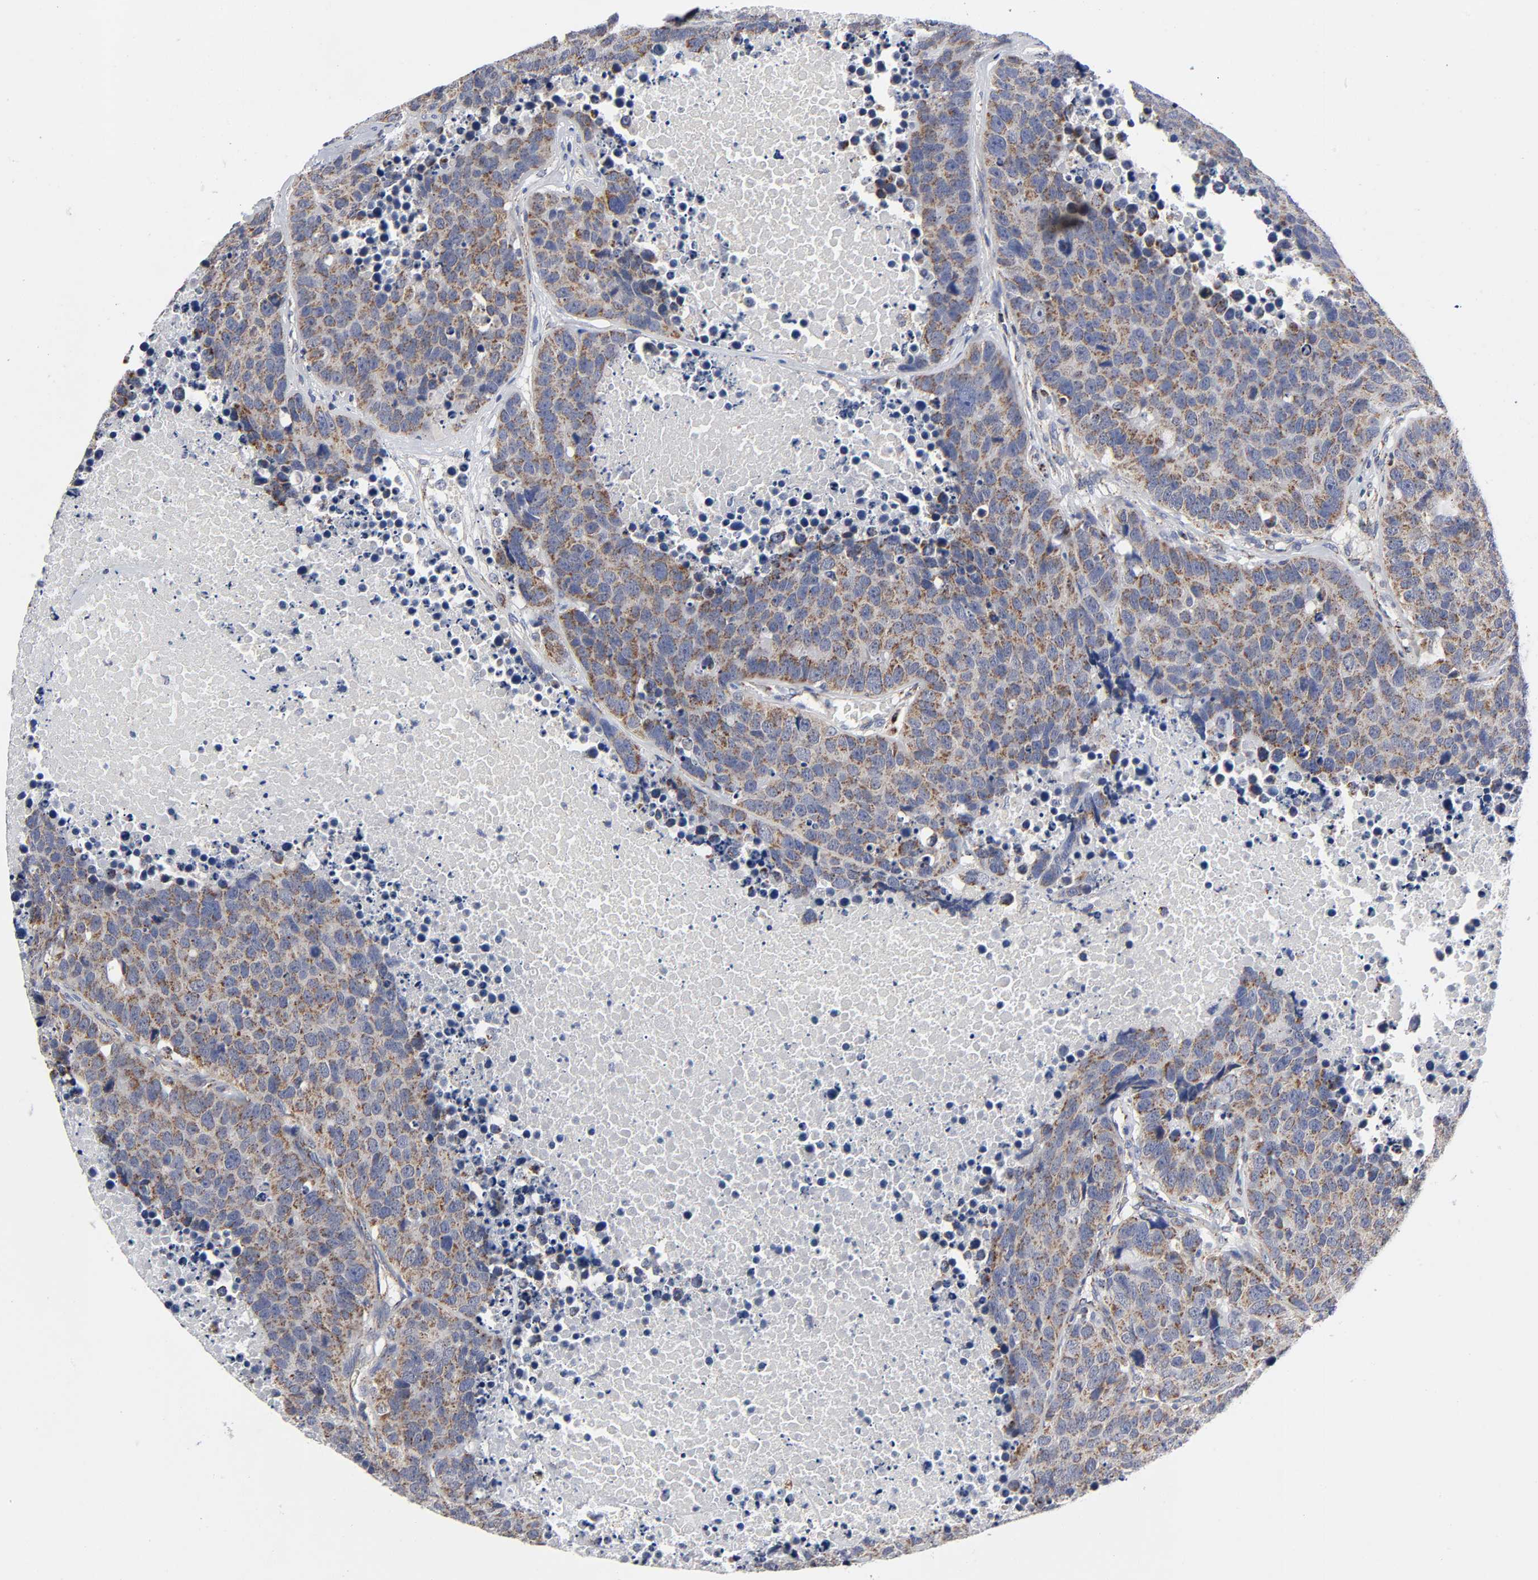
{"staining": {"intensity": "moderate", "quantity": ">75%", "location": "cytoplasmic/membranous"}, "tissue": "carcinoid", "cell_type": "Tumor cells", "image_type": "cancer", "snomed": [{"axis": "morphology", "description": "Carcinoid, malignant, NOS"}, {"axis": "topography", "description": "Lung"}], "caption": "Immunohistochemical staining of malignant carcinoid demonstrates medium levels of moderate cytoplasmic/membranous expression in approximately >75% of tumor cells.", "gene": "AOPEP", "patient": {"sex": "male", "age": 60}}